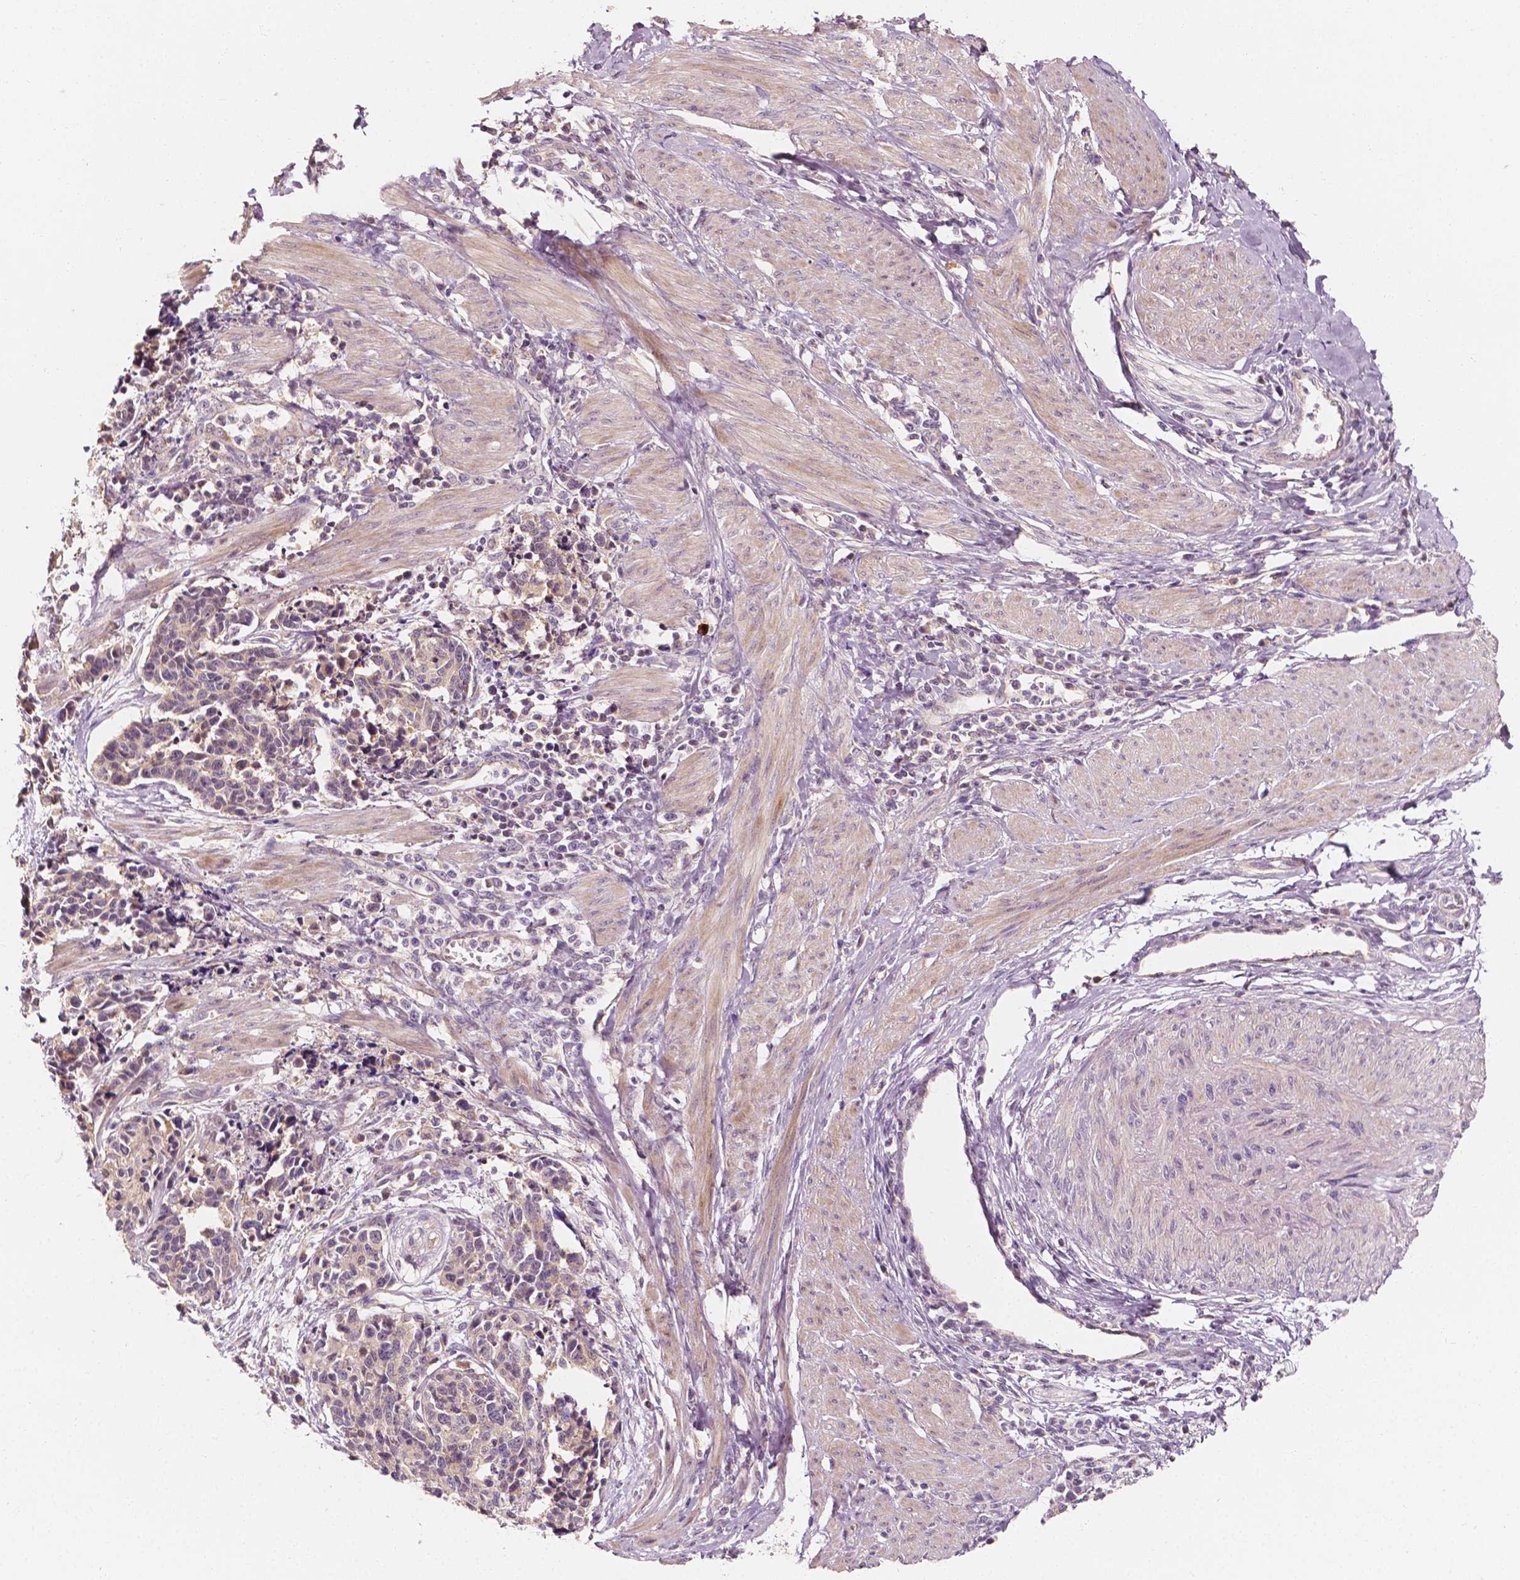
{"staining": {"intensity": "negative", "quantity": "none", "location": "none"}, "tissue": "cervical cancer", "cell_type": "Tumor cells", "image_type": "cancer", "snomed": [{"axis": "morphology", "description": "Squamous cell carcinoma, NOS"}, {"axis": "topography", "description": "Cervix"}], "caption": "Cervical cancer stained for a protein using IHC shows no staining tumor cells.", "gene": "SHPK", "patient": {"sex": "female", "age": 35}}